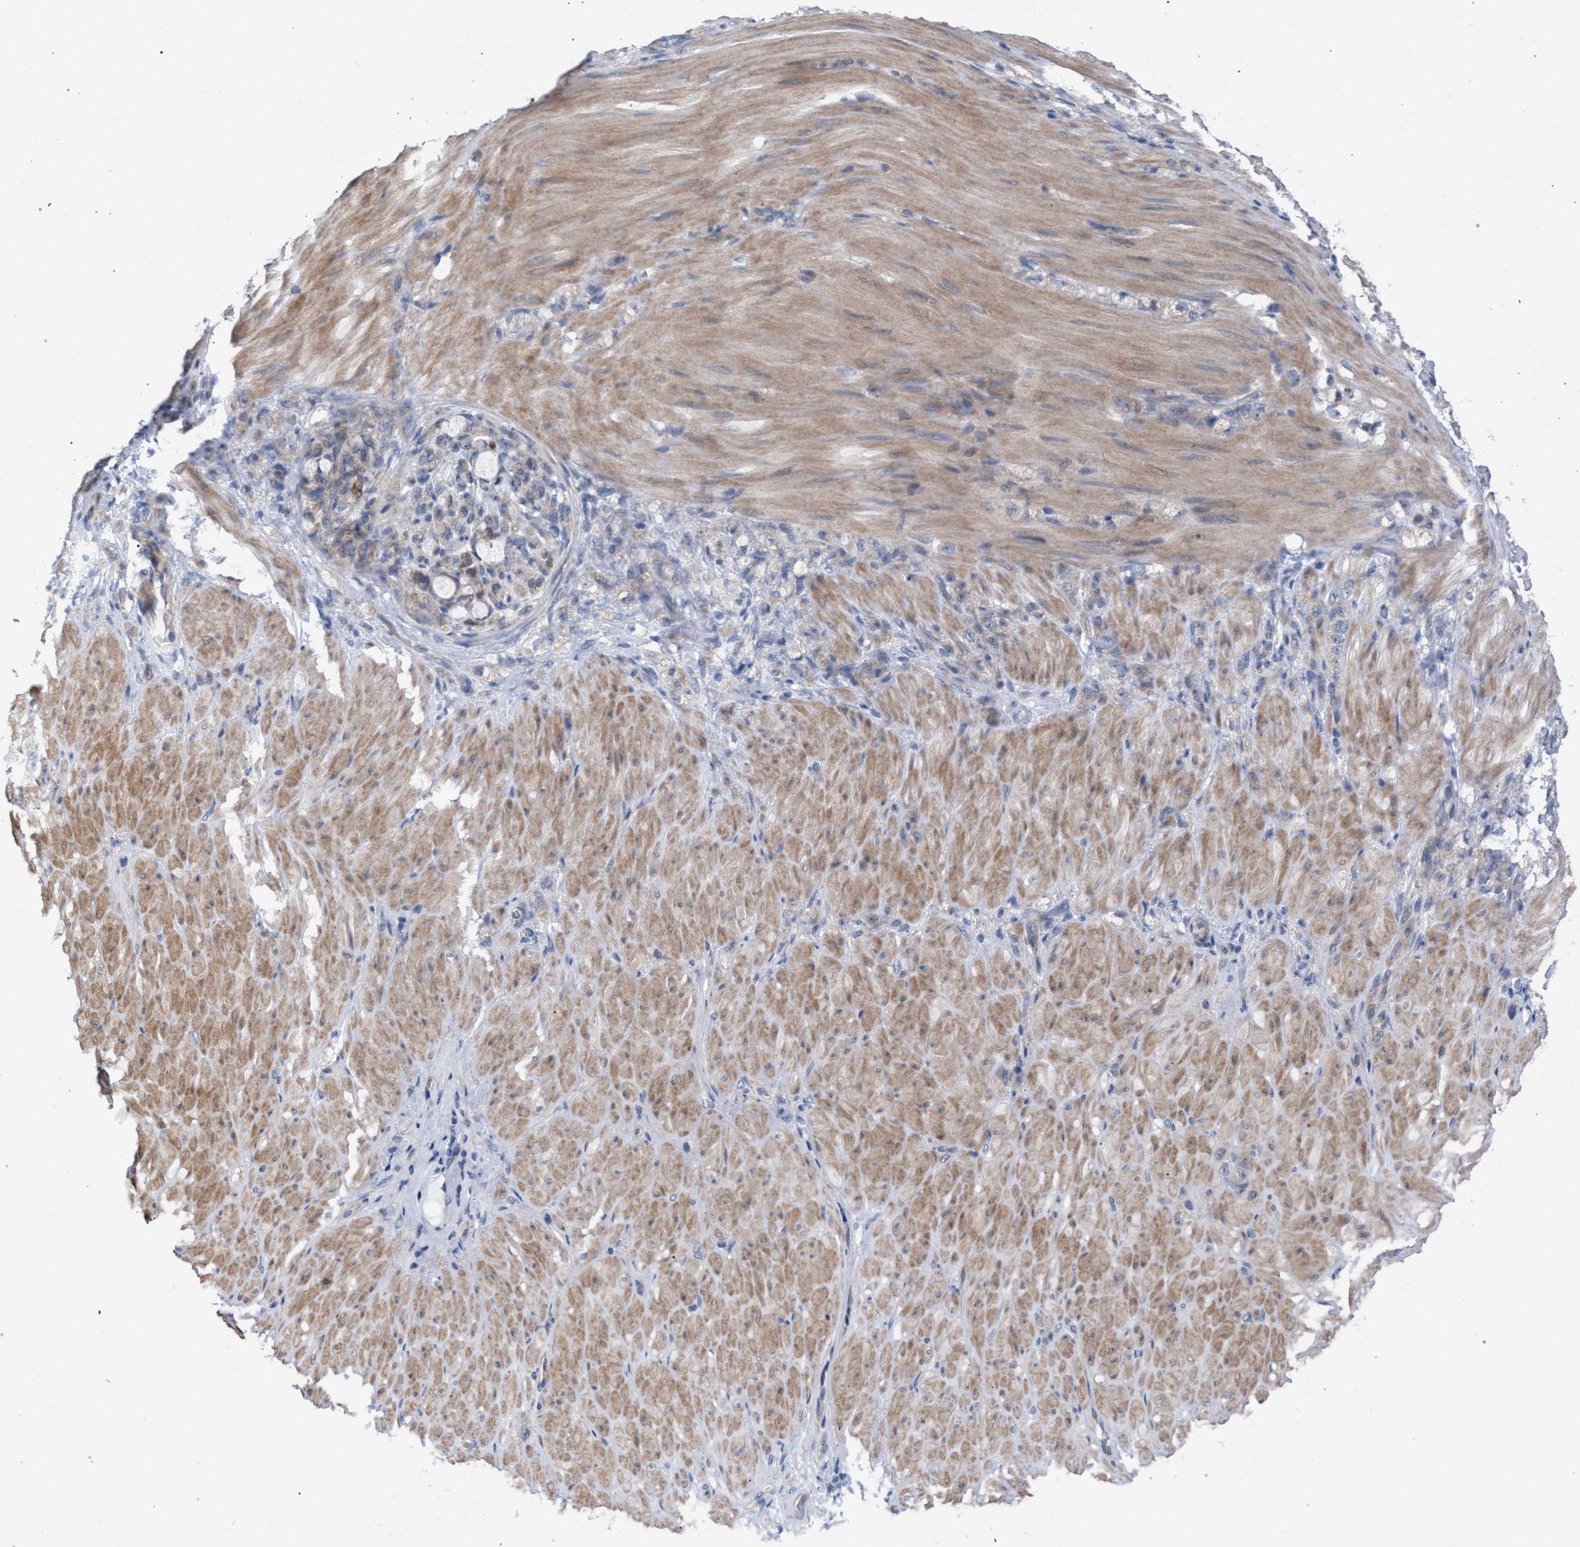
{"staining": {"intensity": "weak", "quantity": "25%-75%", "location": "cytoplasmic/membranous"}, "tissue": "stomach cancer", "cell_type": "Tumor cells", "image_type": "cancer", "snomed": [{"axis": "morphology", "description": "Normal tissue, NOS"}, {"axis": "morphology", "description": "Adenocarcinoma, NOS"}, {"axis": "topography", "description": "Stomach"}], "caption": "Tumor cells exhibit low levels of weak cytoplasmic/membranous expression in about 25%-75% of cells in human adenocarcinoma (stomach).", "gene": "RNF135", "patient": {"sex": "male", "age": 82}}